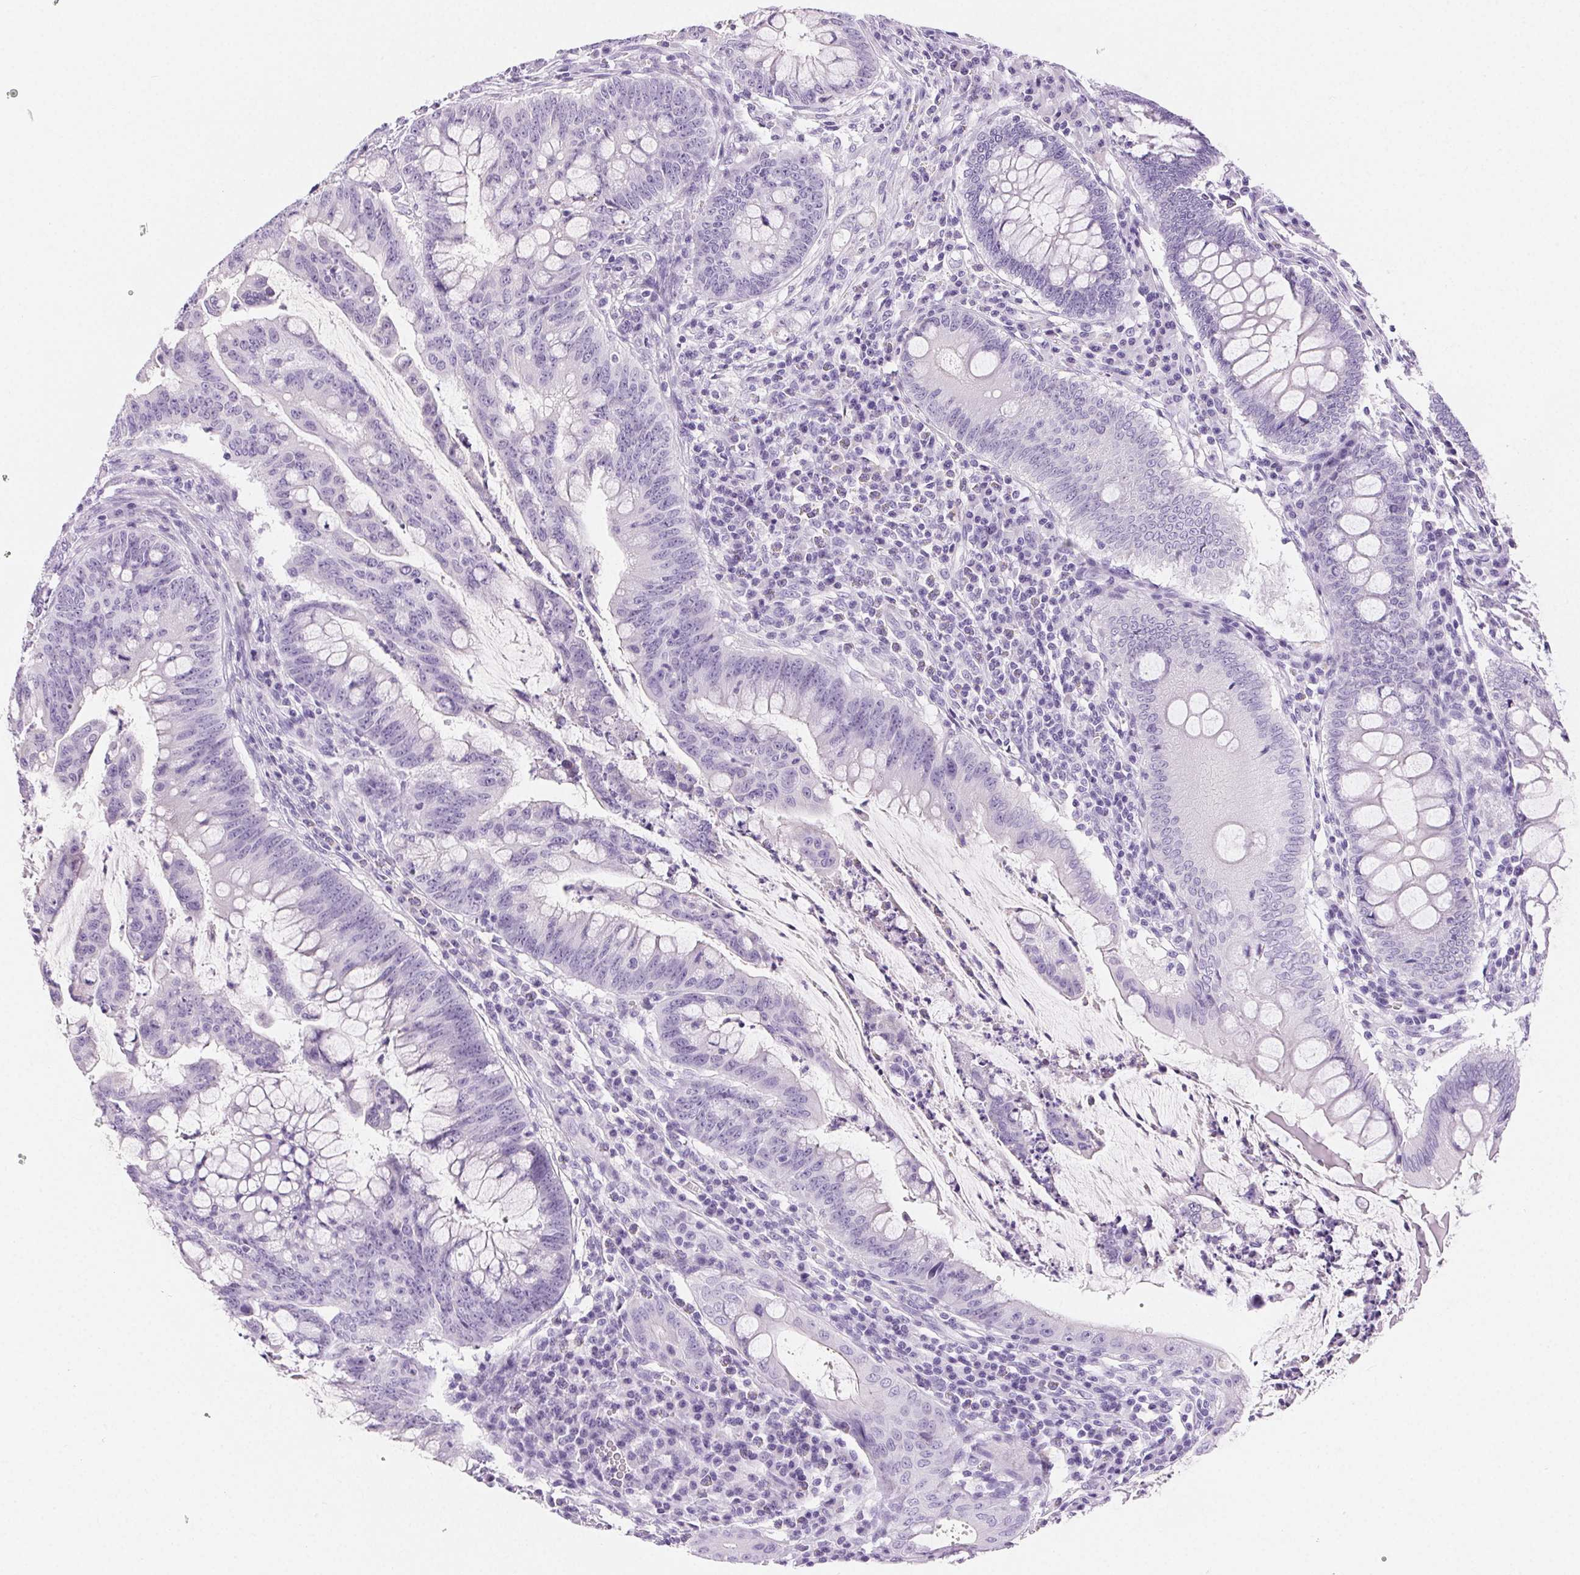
{"staining": {"intensity": "negative", "quantity": "none", "location": "none"}, "tissue": "colorectal cancer", "cell_type": "Tumor cells", "image_type": "cancer", "snomed": [{"axis": "morphology", "description": "Adenocarcinoma, NOS"}, {"axis": "topography", "description": "Colon"}], "caption": "A high-resolution photomicrograph shows immunohistochemistry (IHC) staining of colorectal cancer, which displays no significant staining in tumor cells. (DAB immunohistochemistry, high magnification).", "gene": "CLDN16", "patient": {"sex": "male", "age": 62}}